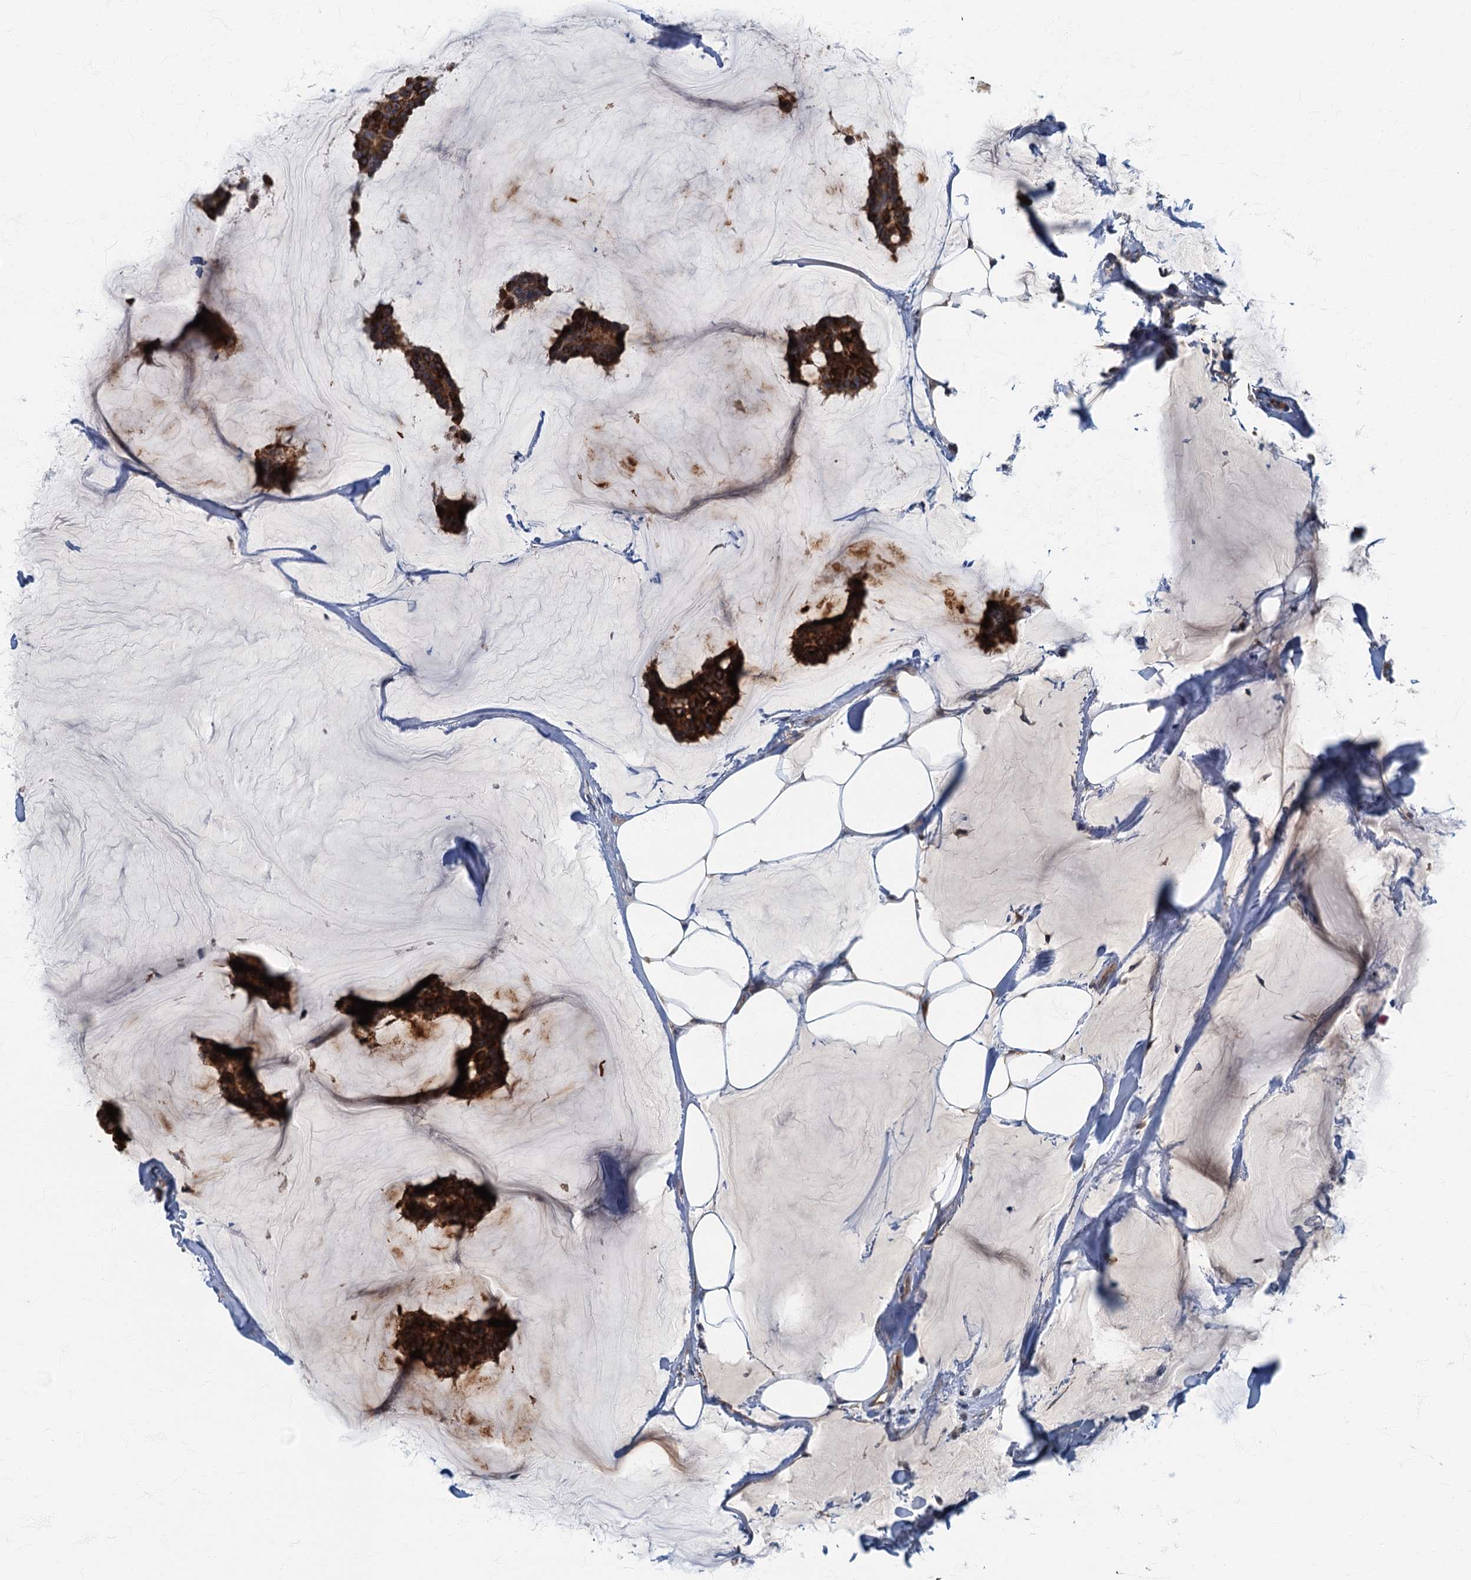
{"staining": {"intensity": "strong", "quantity": ">75%", "location": "cytoplasmic/membranous"}, "tissue": "breast cancer", "cell_type": "Tumor cells", "image_type": "cancer", "snomed": [{"axis": "morphology", "description": "Duct carcinoma"}, {"axis": "topography", "description": "Breast"}], "caption": "About >75% of tumor cells in breast cancer exhibit strong cytoplasmic/membranous protein positivity as visualized by brown immunohistochemical staining.", "gene": "CKAP2L", "patient": {"sex": "female", "age": 93}}